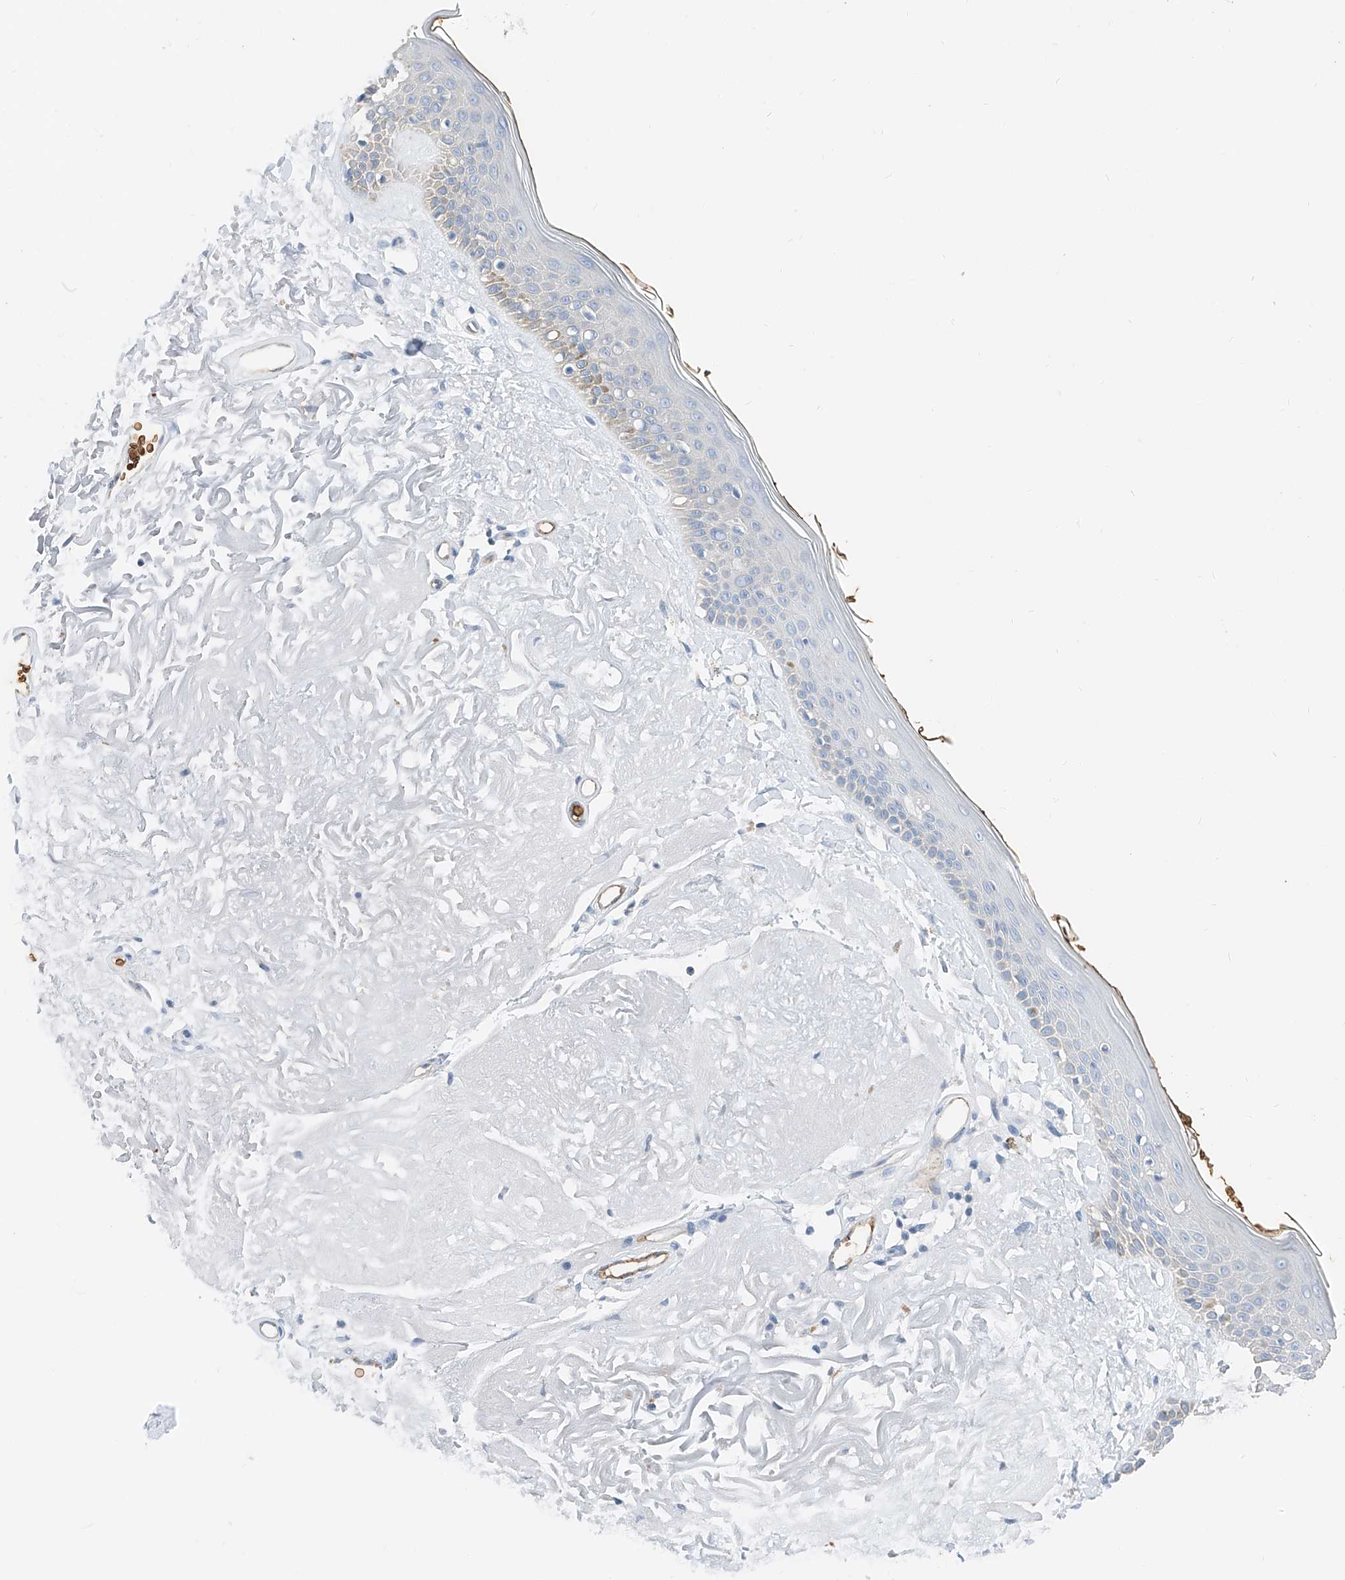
{"staining": {"intensity": "negative", "quantity": "none", "location": "none"}, "tissue": "skin", "cell_type": "Fibroblasts", "image_type": "normal", "snomed": [{"axis": "morphology", "description": "Normal tissue, NOS"}, {"axis": "topography", "description": "Skin"}, {"axis": "topography", "description": "Skeletal muscle"}], "caption": "This is an IHC image of benign skin. There is no staining in fibroblasts.", "gene": "PRSS23", "patient": {"sex": "male", "age": 83}}